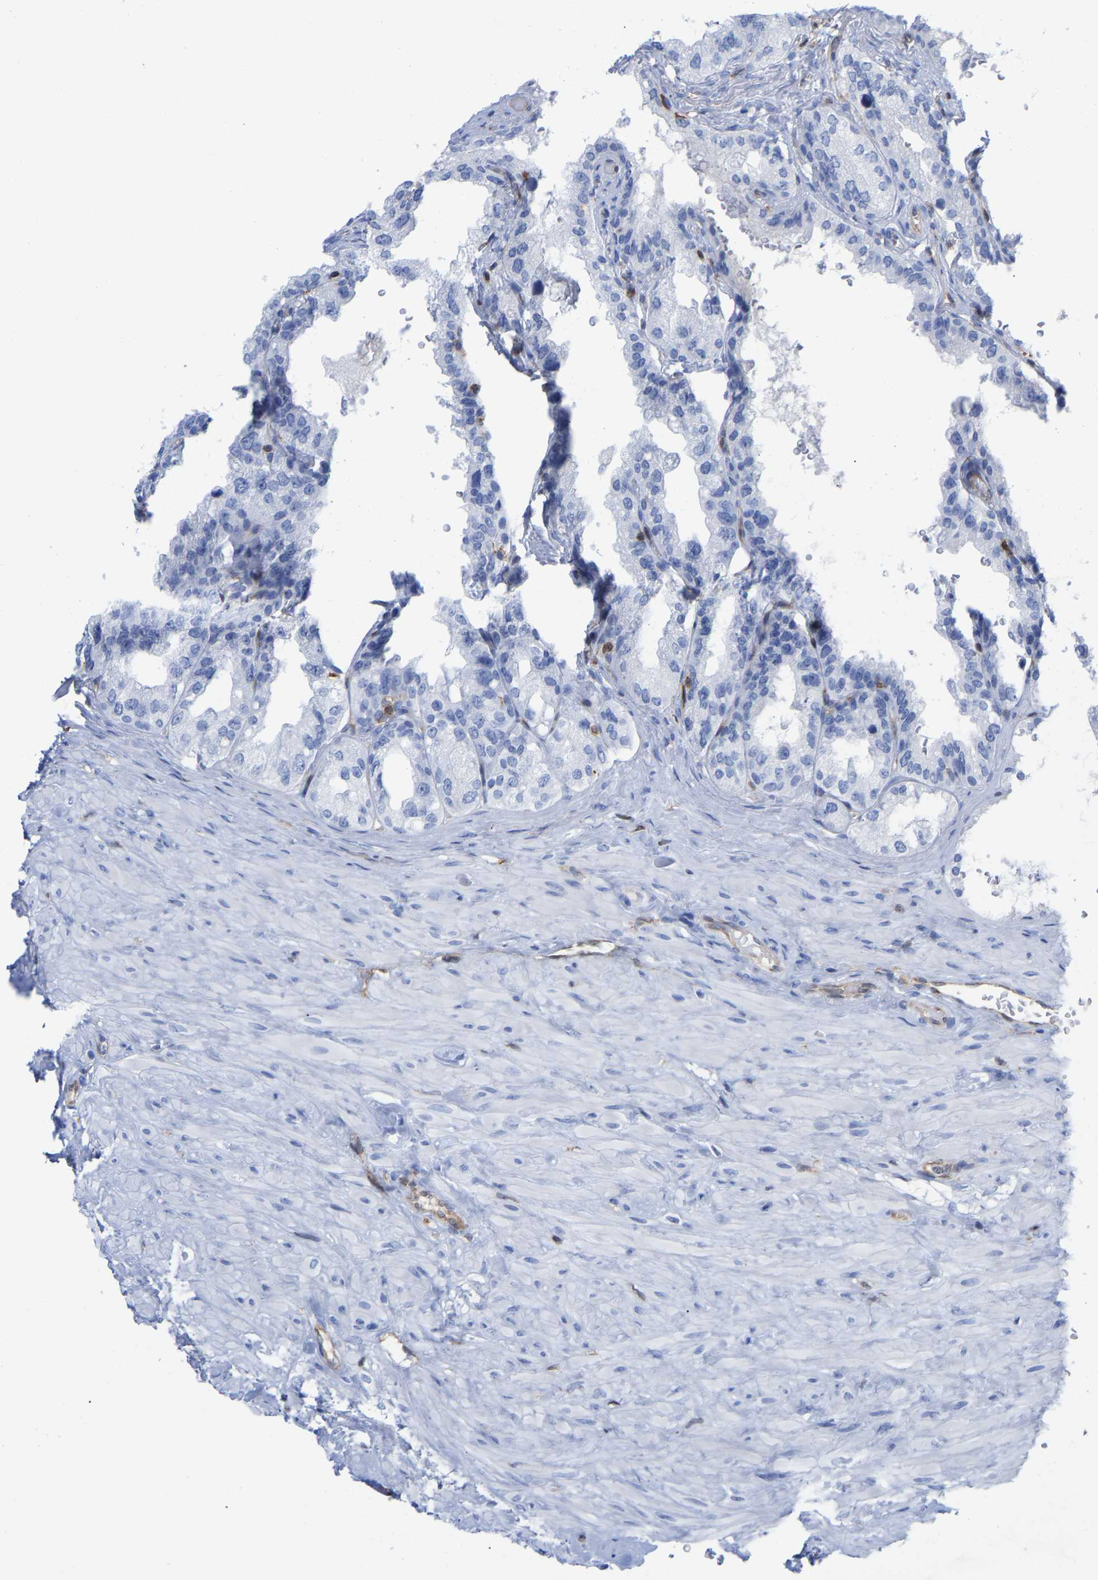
{"staining": {"intensity": "negative", "quantity": "none", "location": "none"}, "tissue": "seminal vesicle", "cell_type": "Glandular cells", "image_type": "normal", "snomed": [{"axis": "morphology", "description": "Normal tissue, NOS"}, {"axis": "topography", "description": "Seminal veicle"}], "caption": "This is a photomicrograph of immunohistochemistry staining of benign seminal vesicle, which shows no expression in glandular cells. The staining is performed using DAB (3,3'-diaminobenzidine) brown chromogen with nuclei counter-stained in using hematoxylin.", "gene": "GIMAP4", "patient": {"sex": "male", "age": 68}}